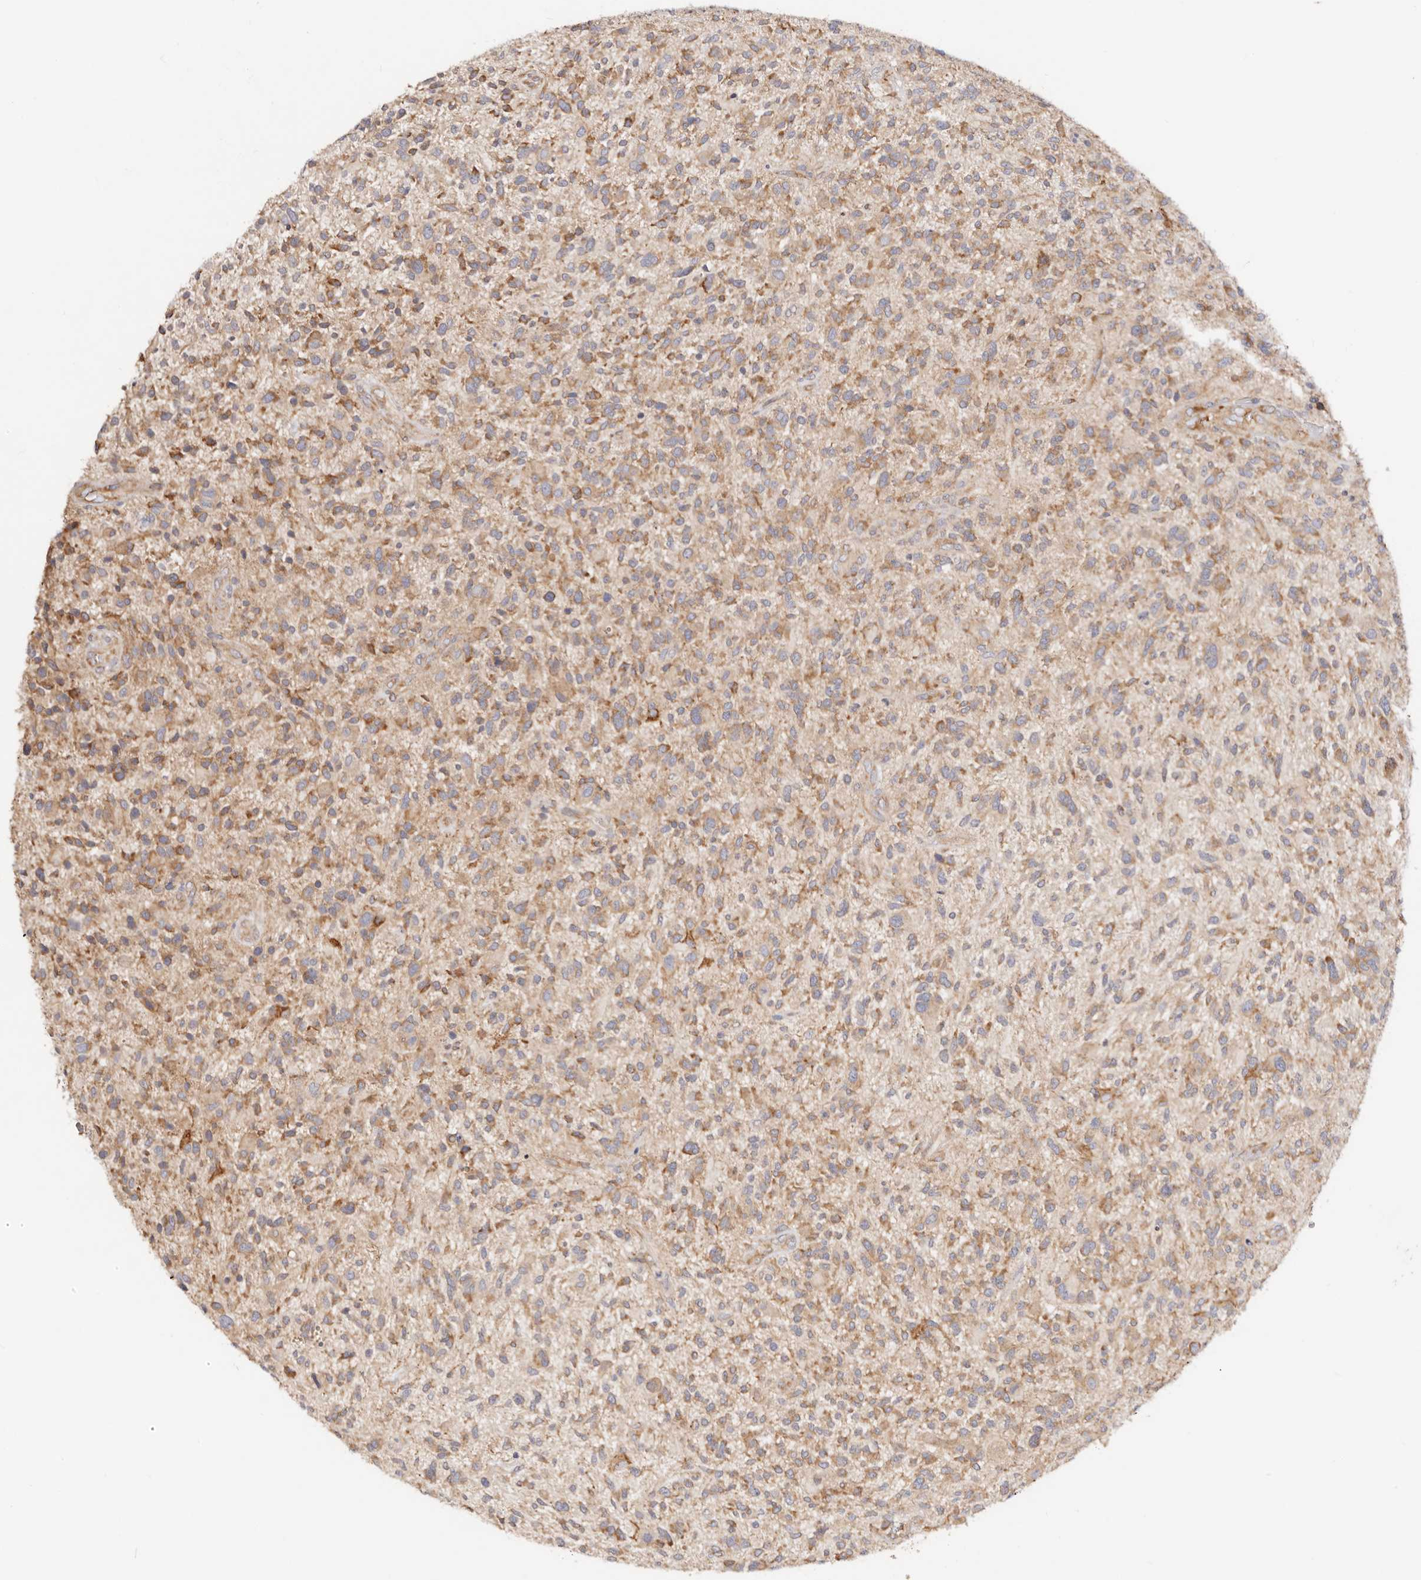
{"staining": {"intensity": "moderate", "quantity": ">75%", "location": "cytoplasmic/membranous"}, "tissue": "glioma", "cell_type": "Tumor cells", "image_type": "cancer", "snomed": [{"axis": "morphology", "description": "Glioma, malignant, High grade"}, {"axis": "topography", "description": "Brain"}], "caption": "IHC photomicrograph of neoplastic tissue: malignant glioma (high-grade) stained using immunohistochemistry (IHC) displays medium levels of moderate protein expression localized specifically in the cytoplasmic/membranous of tumor cells, appearing as a cytoplasmic/membranous brown color.", "gene": "GNA13", "patient": {"sex": "male", "age": 47}}